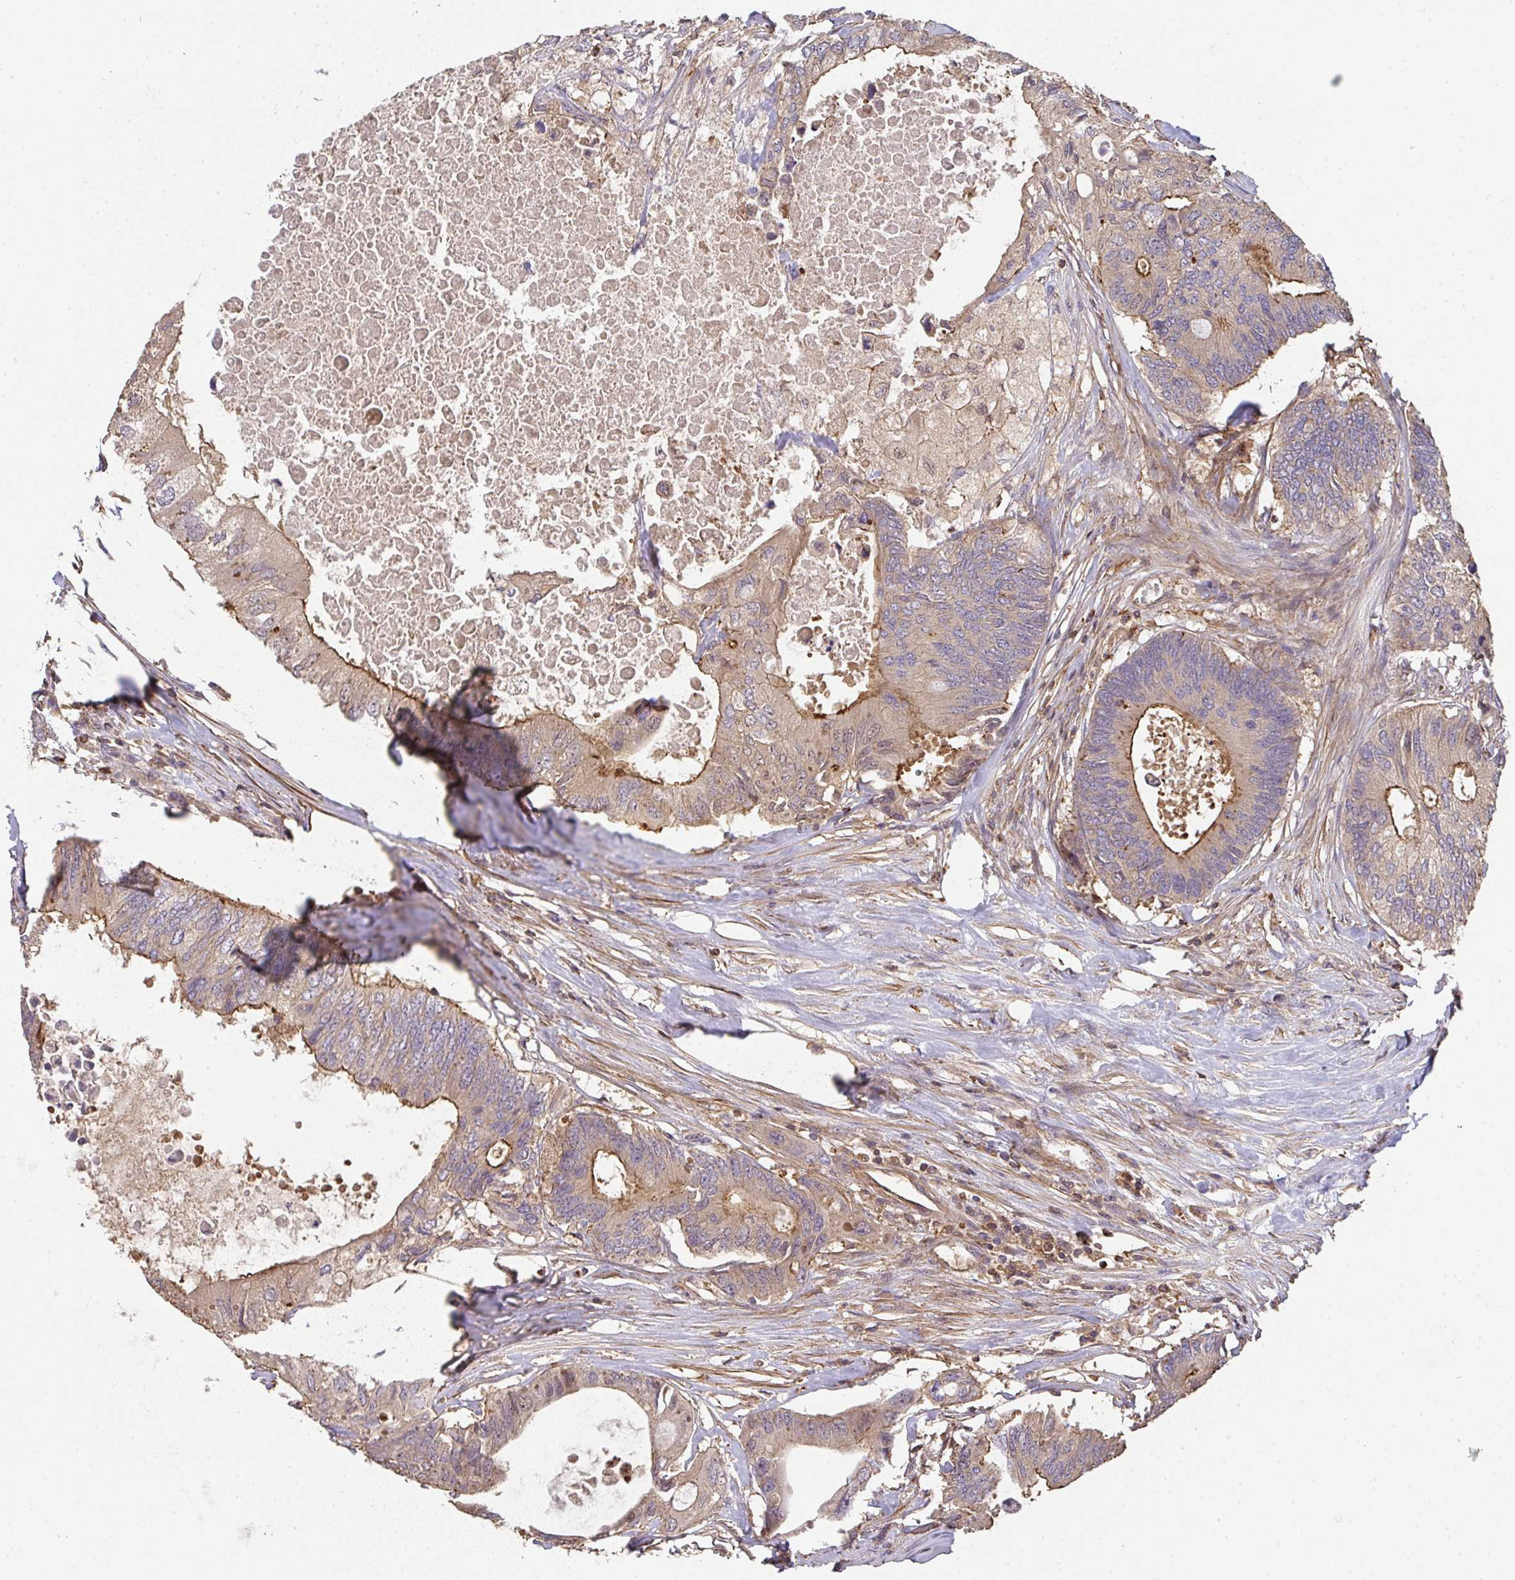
{"staining": {"intensity": "moderate", "quantity": ">75%", "location": "cytoplasmic/membranous"}, "tissue": "colorectal cancer", "cell_type": "Tumor cells", "image_type": "cancer", "snomed": [{"axis": "morphology", "description": "Adenocarcinoma, NOS"}, {"axis": "topography", "description": "Colon"}], "caption": "Protein expression analysis of adenocarcinoma (colorectal) demonstrates moderate cytoplasmic/membranous expression in about >75% of tumor cells. The staining was performed using DAB (3,3'-diaminobenzidine) to visualize the protein expression in brown, while the nuclei were stained in blue with hematoxylin (Magnification: 20x).", "gene": "TNMD", "patient": {"sex": "male", "age": 71}}